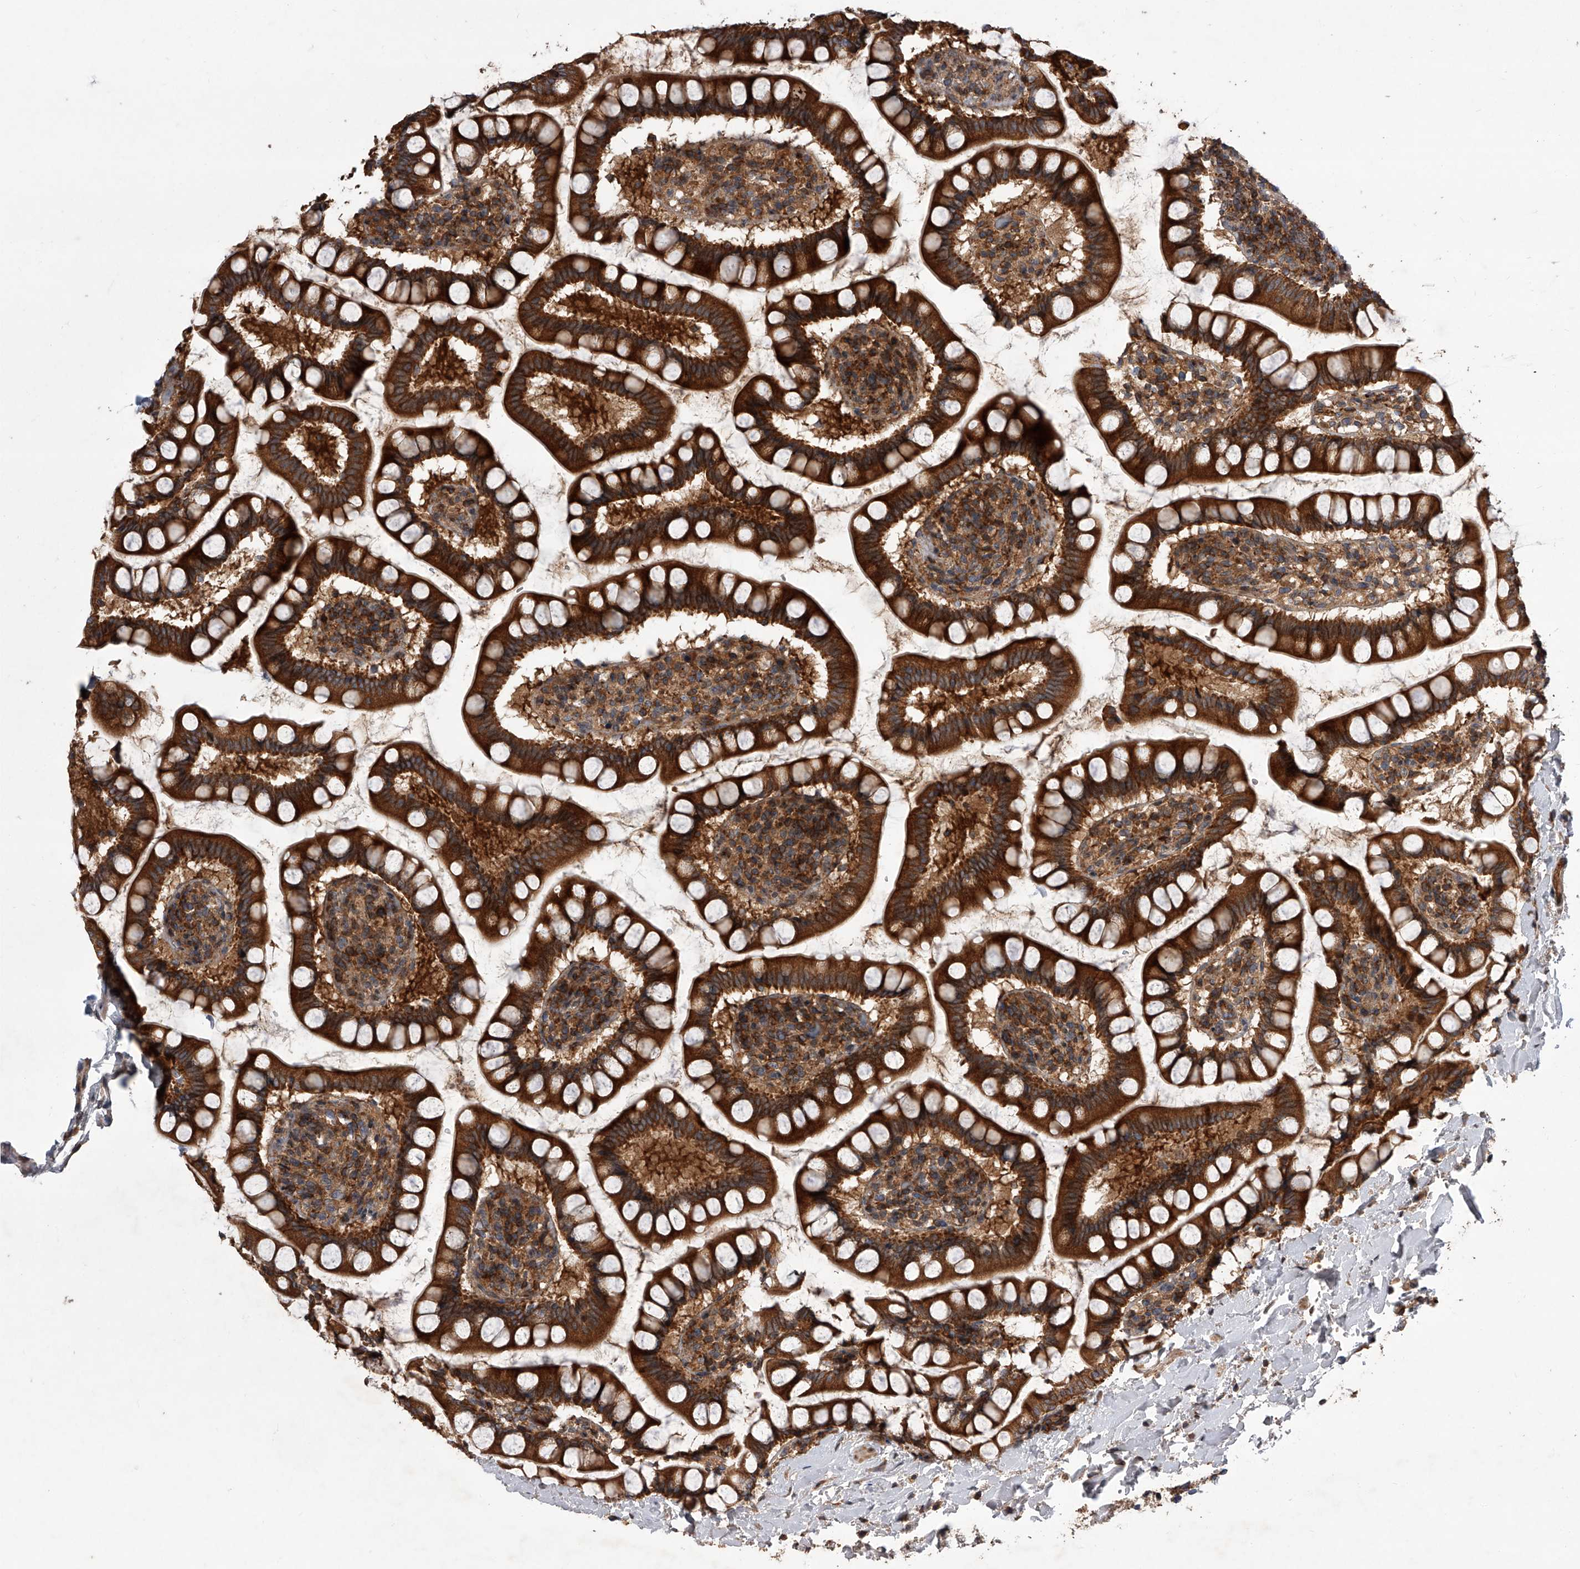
{"staining": {"intensity": "strong", "quantity": ">75%", "location": "cytoplasmic/membranous"}, "tissue": "small intestine", "cell_type": "Glandular cells", "image_type": "normal", "snomed": [{"axis": "morphology", "description": "Normal tissue, NOS"}, {"axis": "topography", "description": "Small intestine"}], "caption": "Protein analysis of benign small intestine demonstrates strong cytoplasmic/membranous positivity in about >75% of glandular cells.", "gene": "USP47", "patient": {"sex": "female", "age": 84}}